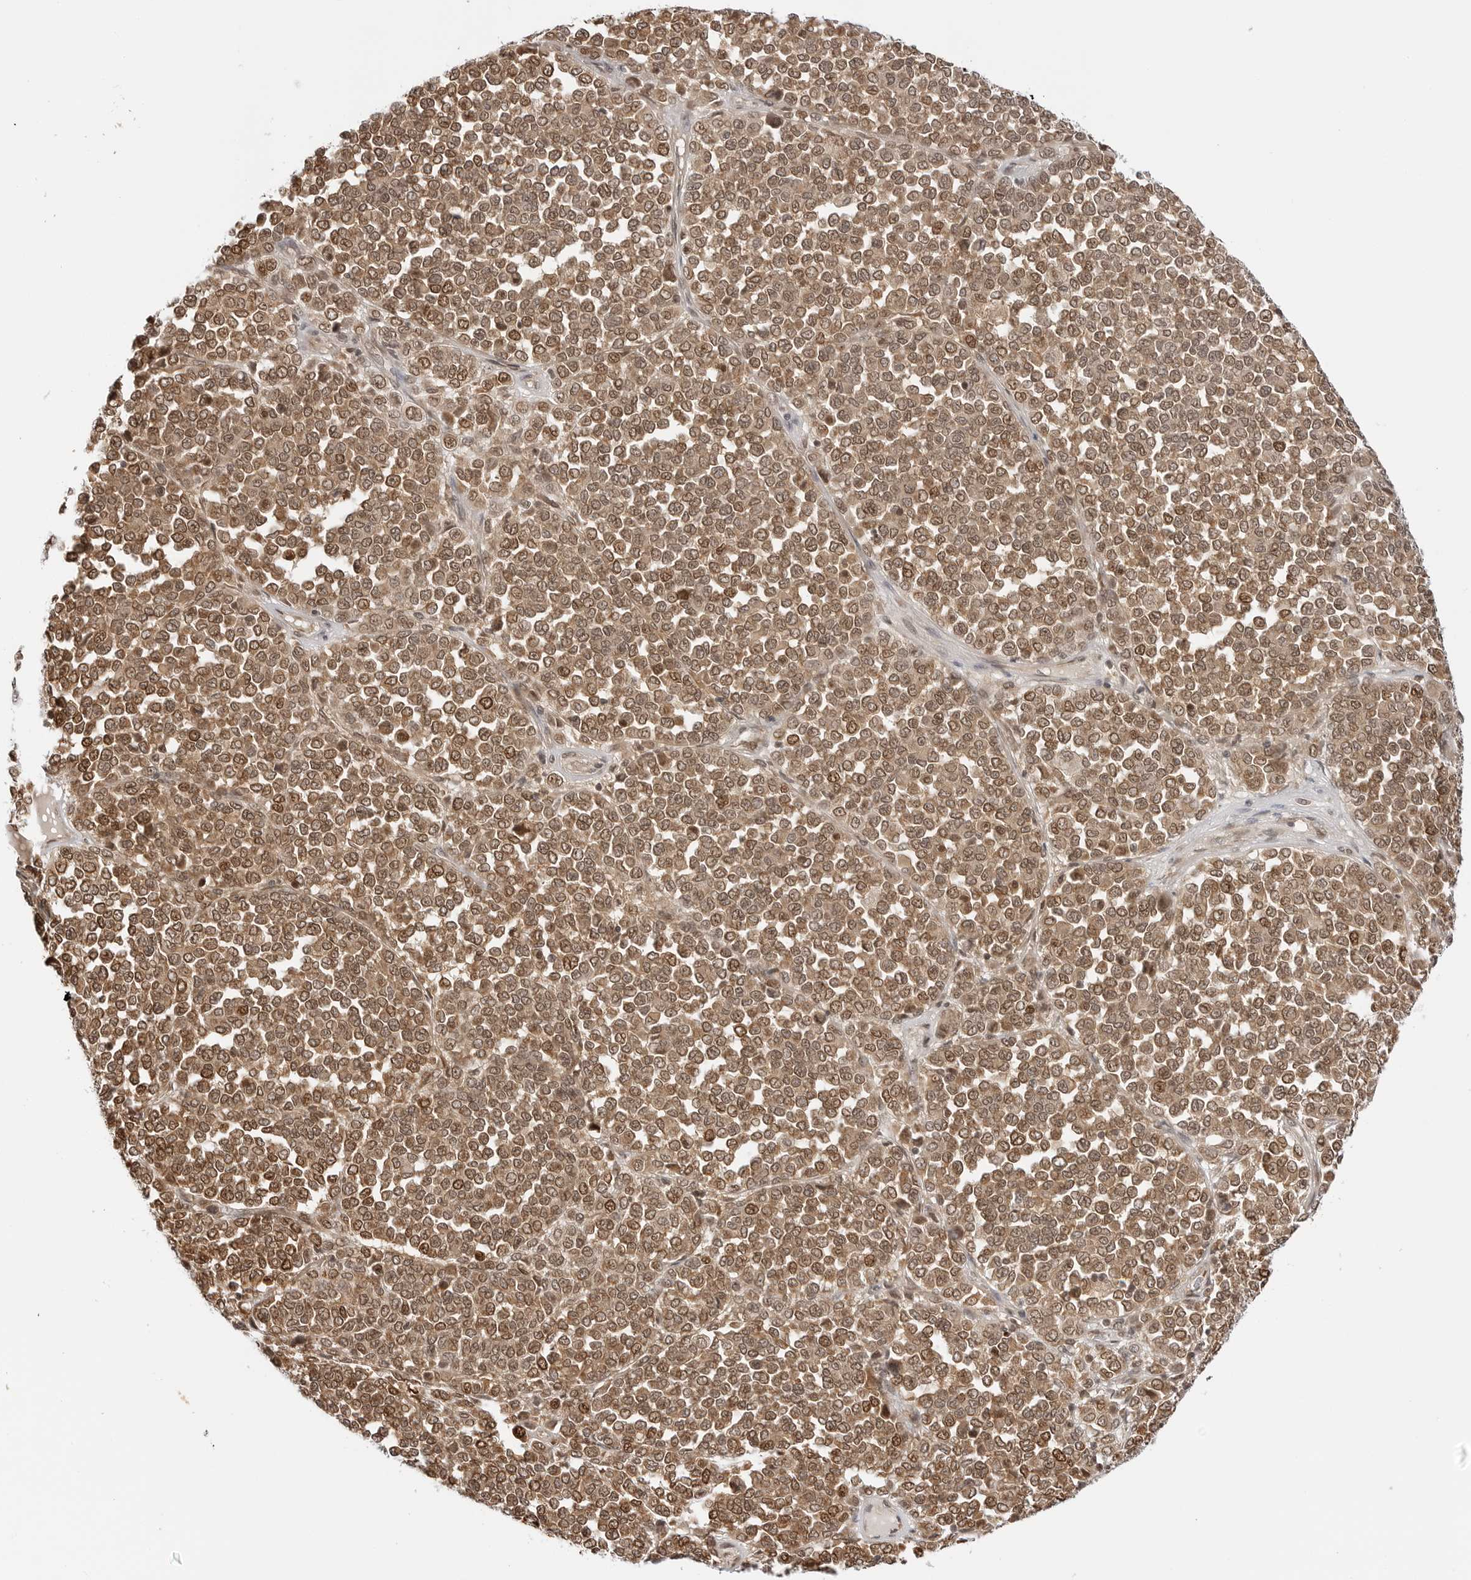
{"staining": {"intensity": "moderate", "quantity": ">75%", "location": "cytoplasmic/membranous,nuclear"}, "tissue": "melanoma", "cell_type": "Tumor cells", "image_type": "cancer", "snomed": [{"axis": "morphology", "description": "Malignant melanoma, Metastatic site"}, {"axis": "topography", "description": "Pancreas"}], "caption": "High-magnification brightfield microscopy of malignant melanoma (metastatic site) stained with DAB (3,3'-diaminobenzidine) (brown) and counterstained with hematoxylin (blue). tumor cells exhibit moderate cytoplasmic/membranous and nuclear staining is seen in approximately>75% of cells.", "gene": "TIPRL", "patient": {"sex": "female", "age": 30}}